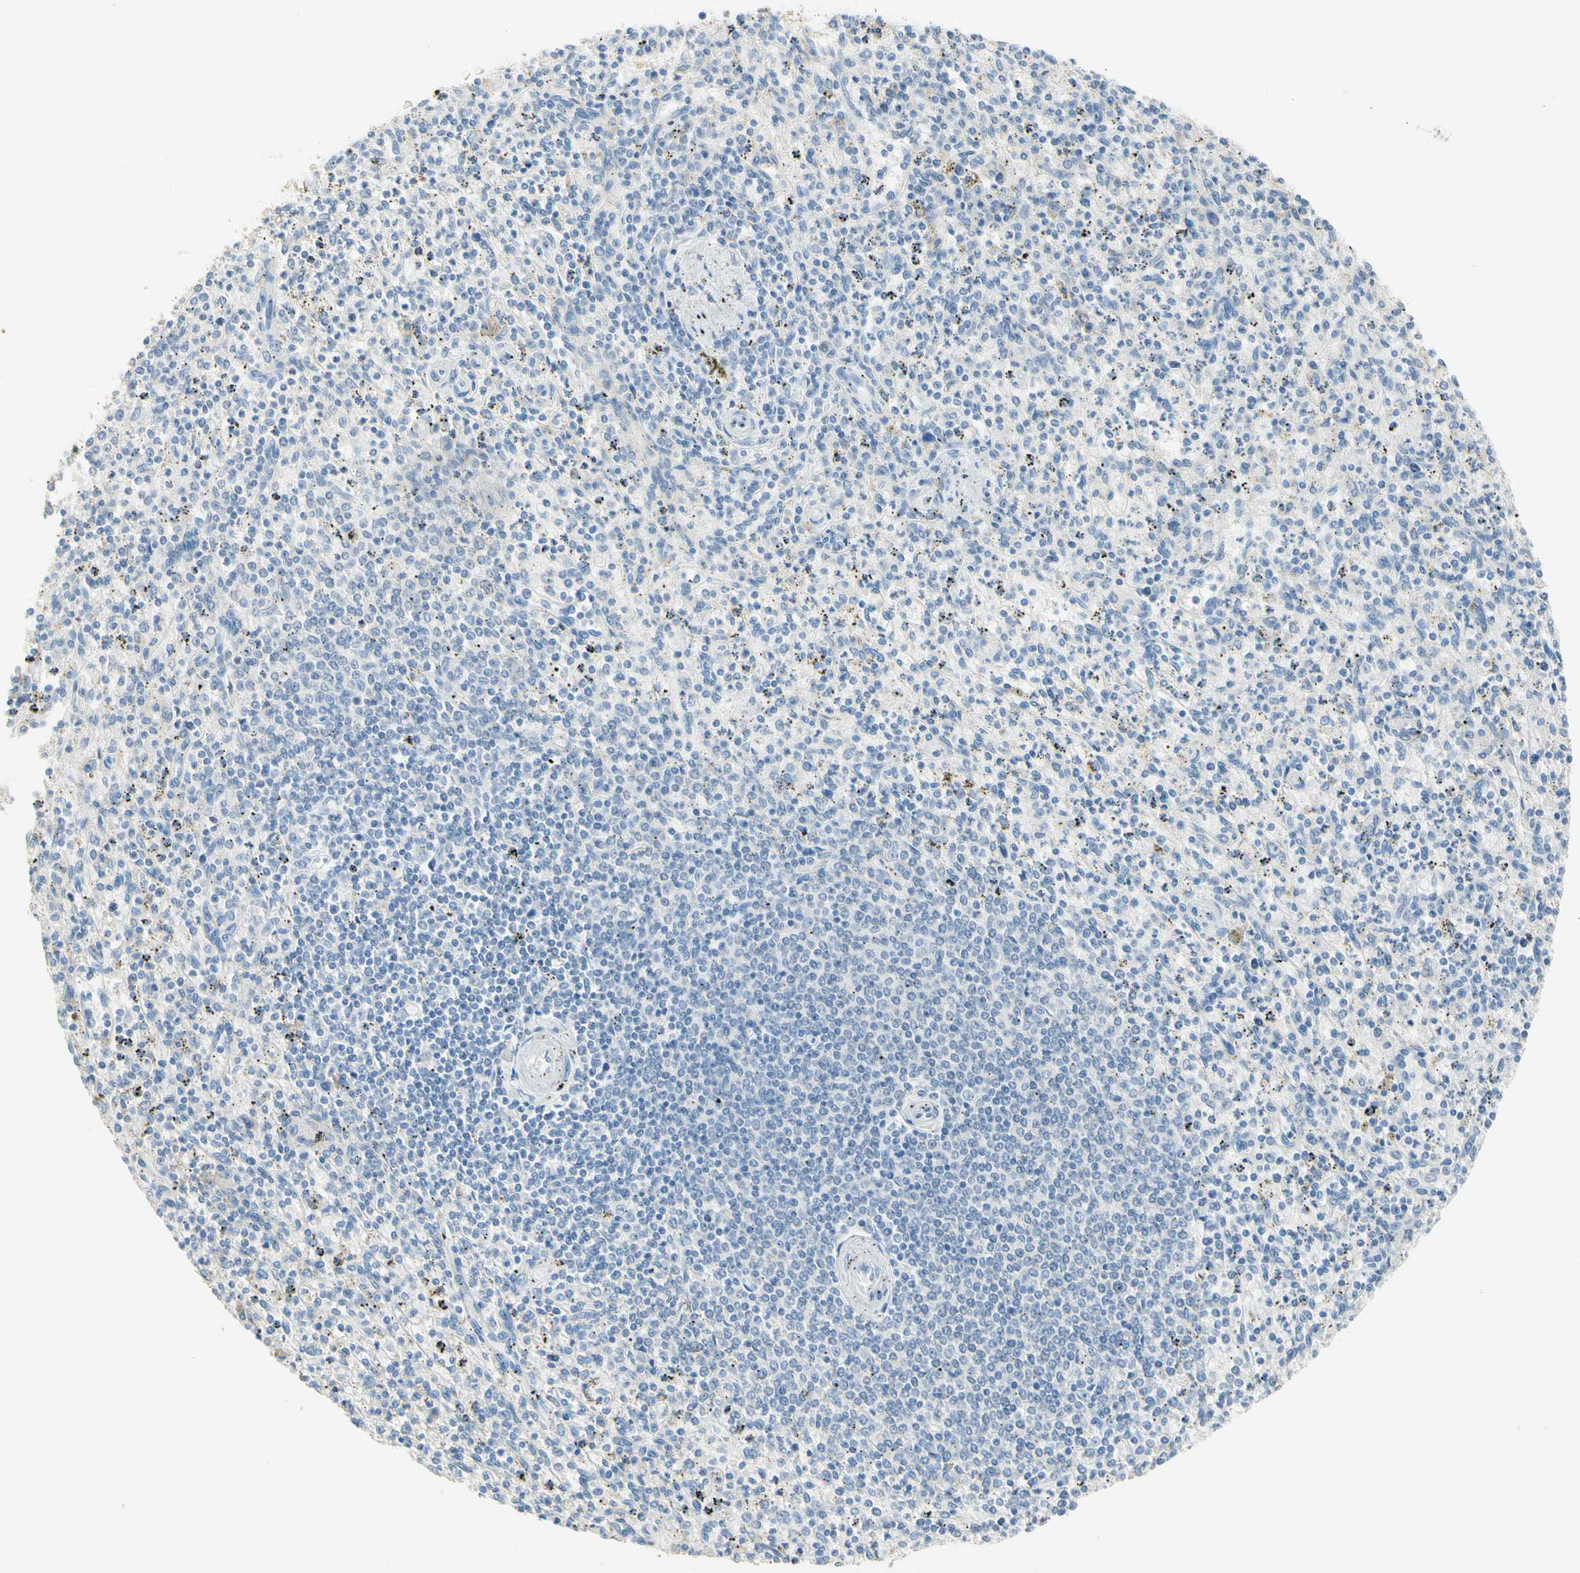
{"staining": {"intensity": "weak", "quantity": "<25%", "location": "cytoplasmic/membranous"}, "tissue": "spleen", "cell_type": "Cells in red pulp", "image_type": "normal", "snomed": [{"axis": "morphology", "description": "Normal tissue, NOS"}, {"axis": "topography", "description": "Spleen"}], "caption": "A photomicrograph of spleen stained for a protein demonstrates no brown staining in cells in red pulp.", "gene": "NECTIN4", "patient": {"sex": "male", "age": 72}}